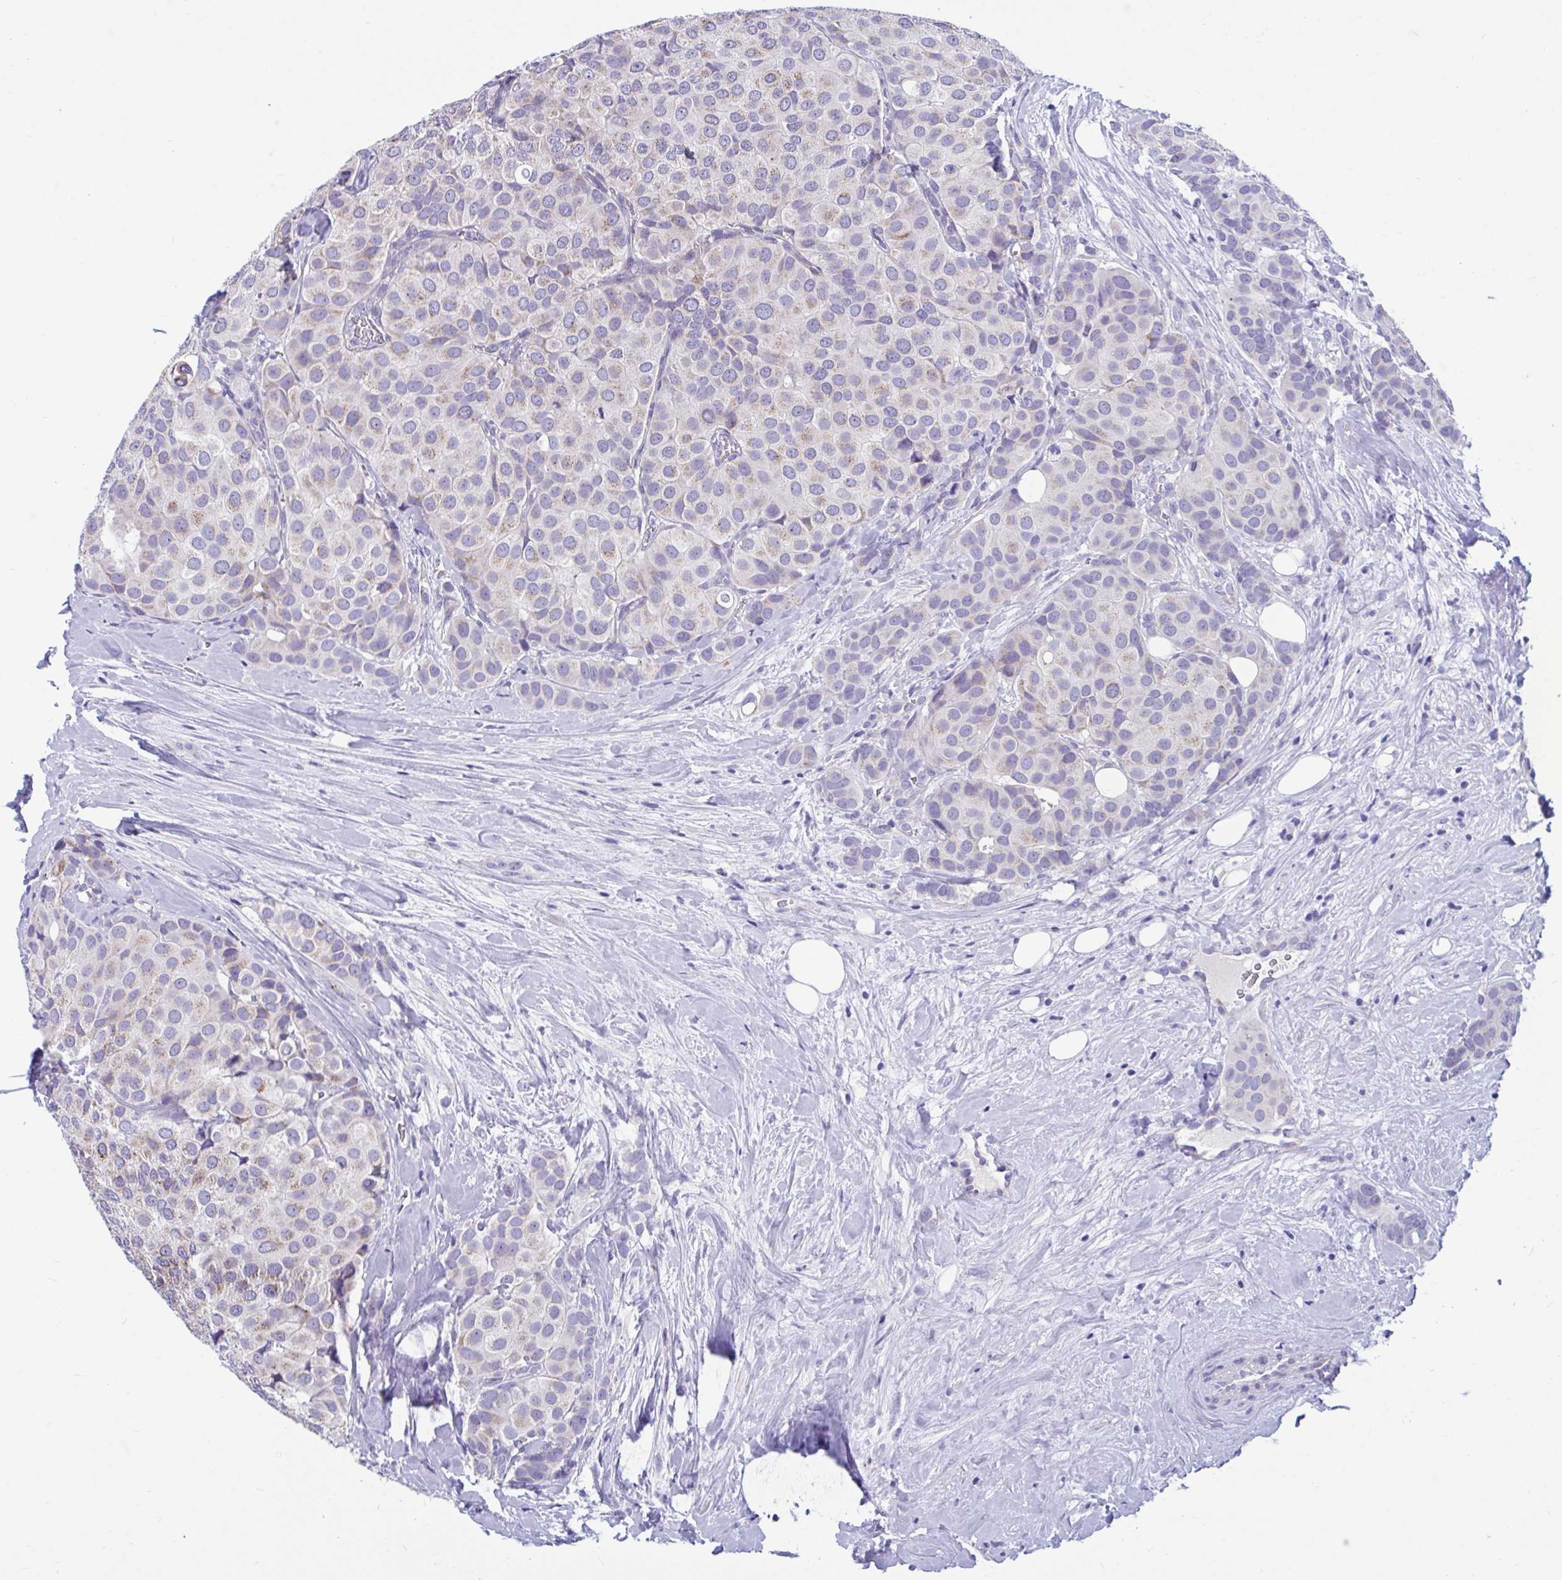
{"staining": {"intensity": "weak", "quantity": "<25%", "location": "cytoplasmic/membranous"}, "tissue": "breast cancer", "cell_type": "Tumor cells", "image_type": "cancer", "snomed": [{"axis": "morphology", "description": "Duct carcinoma"}, {"axis": "topography", "description": "Breast"}], "caption": "The micrograph exhibits no staining of tumor cells in breast cancer (invasive ductal carcinoma). (Stains: DAB (3,3'-diaminobenzidine) IHC with hematoxylin counter stain, Microscopy: brightfield microscopy at high magnification).", "gene": "OR13A1", "patient": {"sex": "female", "age": 70}}